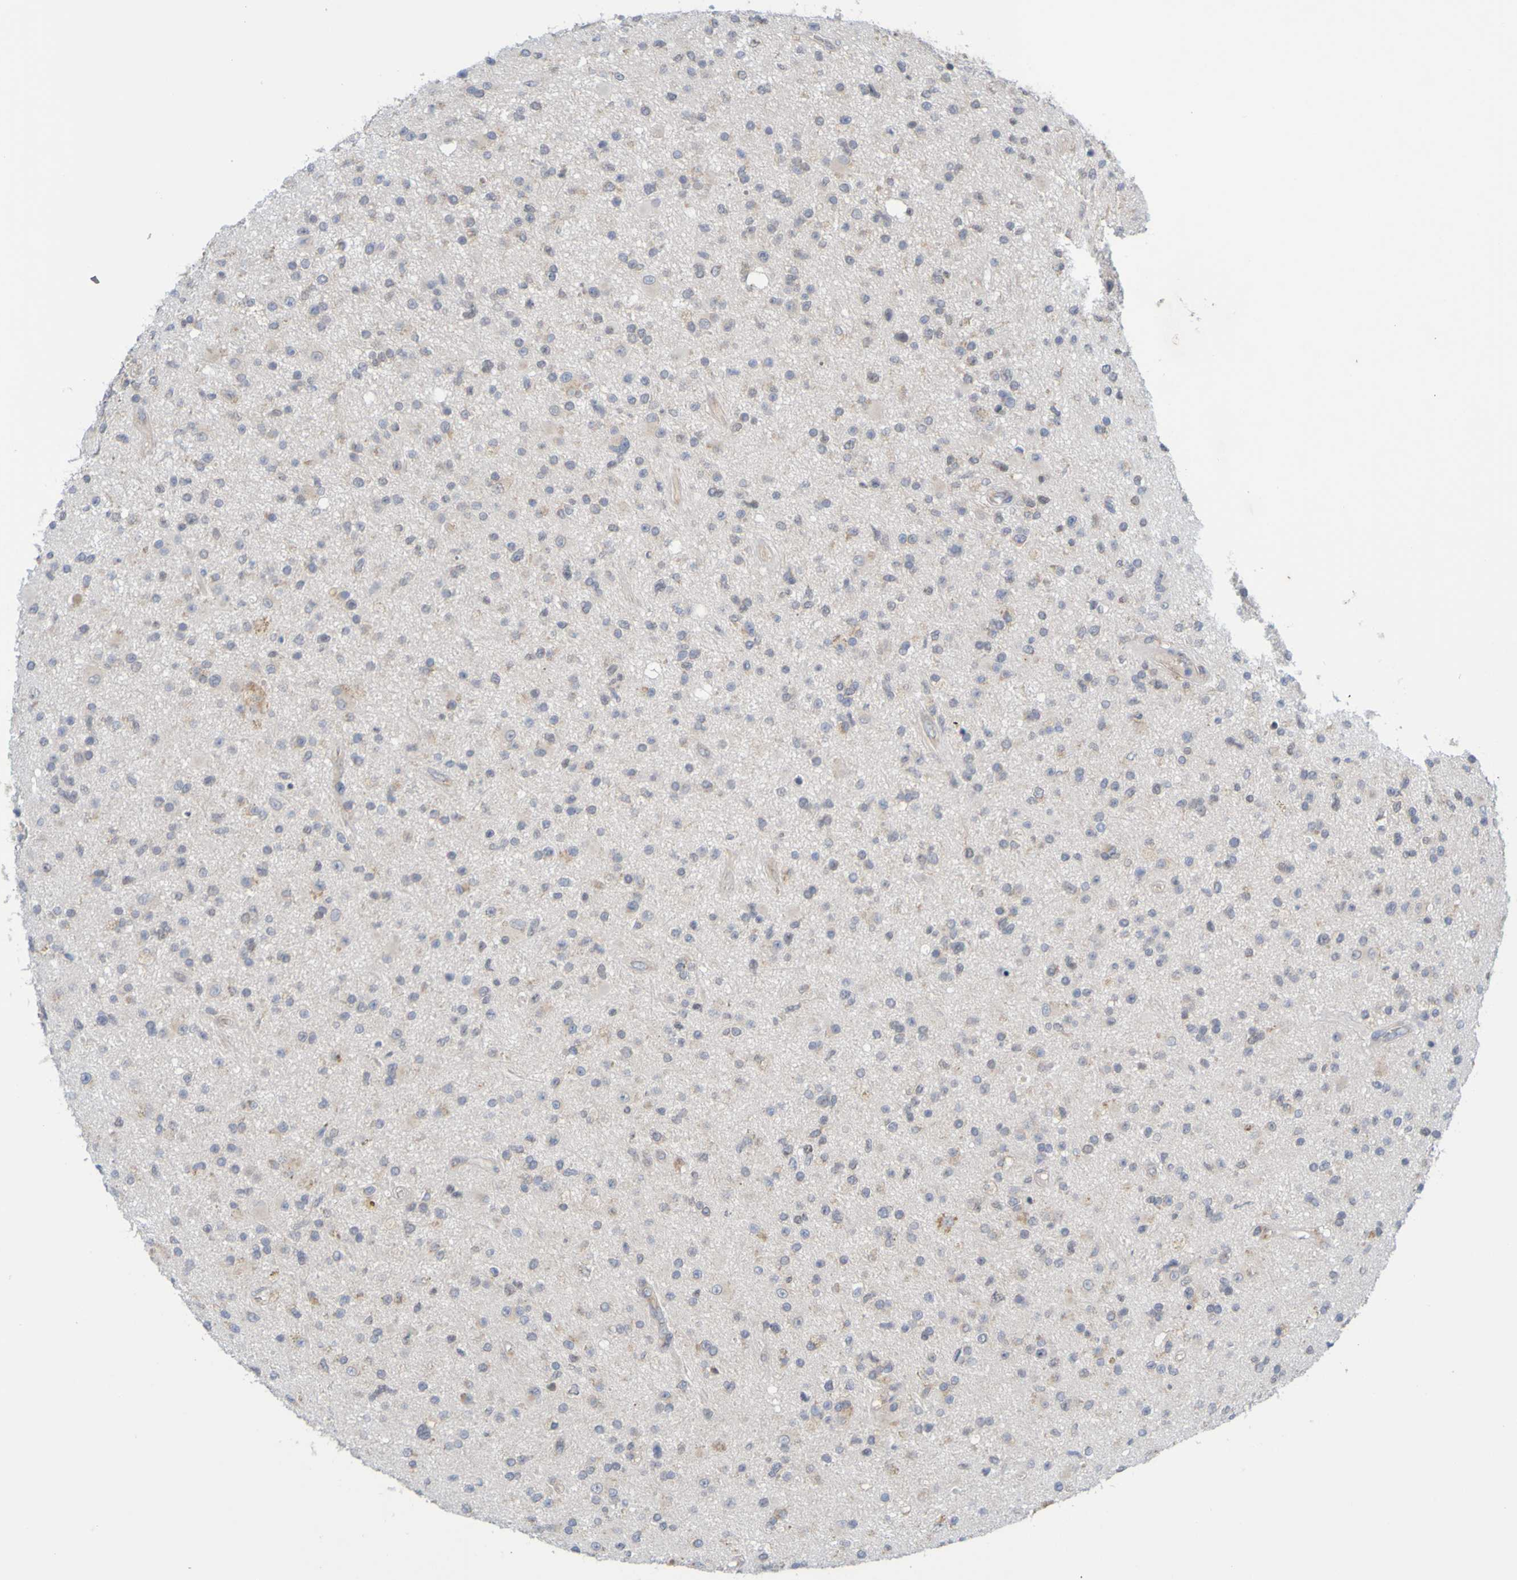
{"staining": {"intensity": "weak", "quantity": "25%-75%", "location": "cytoplasmic/membranous"}, "tissue": "glioma", "cell_type": "Tumor cells", "image_type": "cancer", "snomed": [{"axis": "morphology", "description": "Glioma, malignant, High grade"}, {"axis": "topography", "description": "Brain"}], "caption": "Glioma was stained to show a protein in brown. There is low levels of weak cytoplasmic/membranous positivity in approximately 25%-75% of tumor cells.", "gene": "MOGS", "patient": {"sex": "male", "age": 33}}